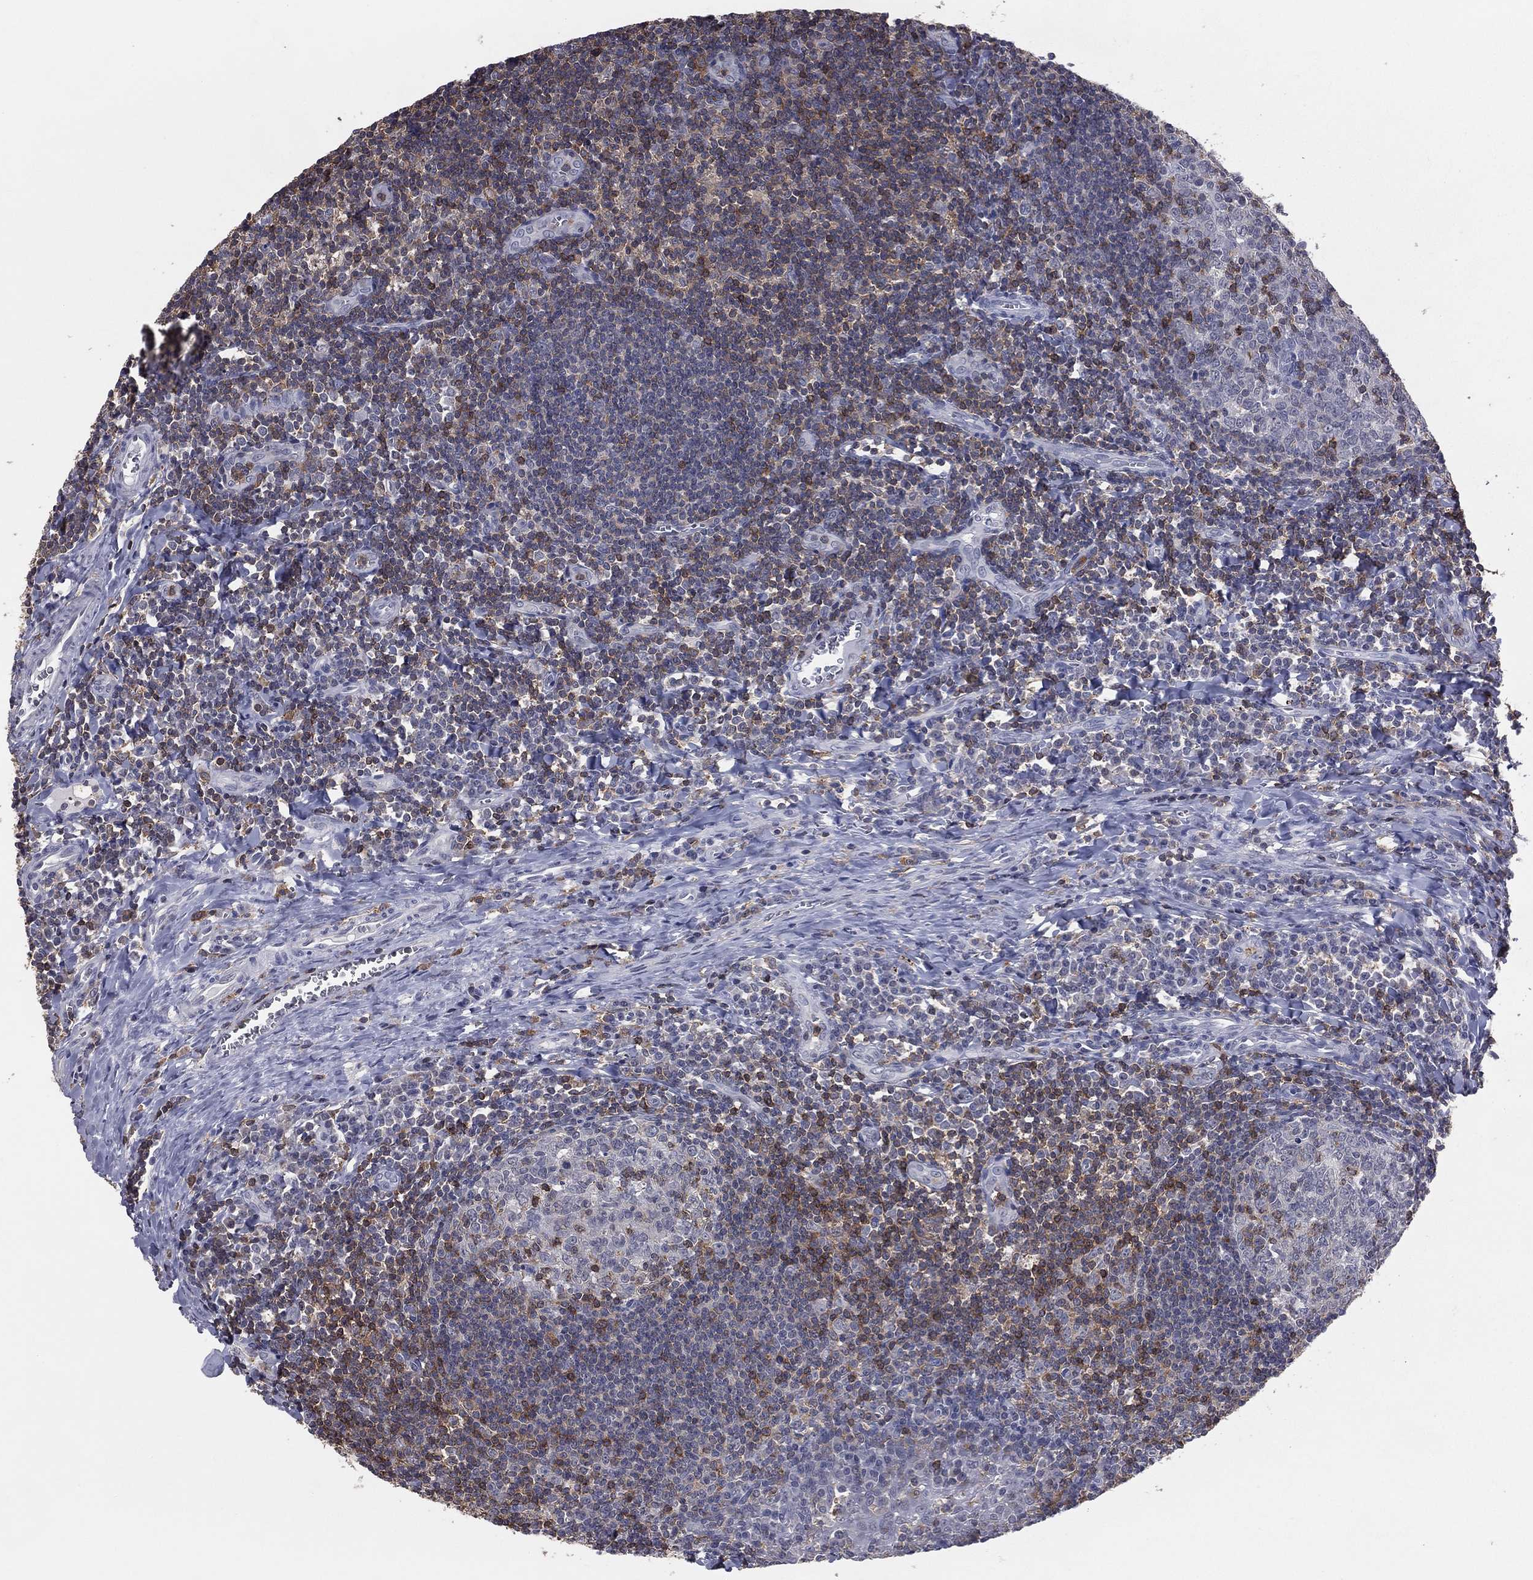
{"staining": {"intensity": "strong", "quantity": "<25%", "location": "cytoplasmic/membranous"}, "tissue": "tonsil", "cell_type": "Germinal center cells", "image_type": "normal", "snomed": [{"axis": "morphology", "description": "Normal tissue, NOS"}, {"axis": "morphology", "description": "Inflammation, NOS"}, {"axis": "topography", "description": "Tonsil"}], "caption": "Immunohistochemical staining of normal tonsil displays <25% levels of strong cytoplasmic/membranous protein positivity in approximately <25% of germinal center cells.", "gene": "PSTPIP1", "patient": {"sex": "female", "age": 31}}